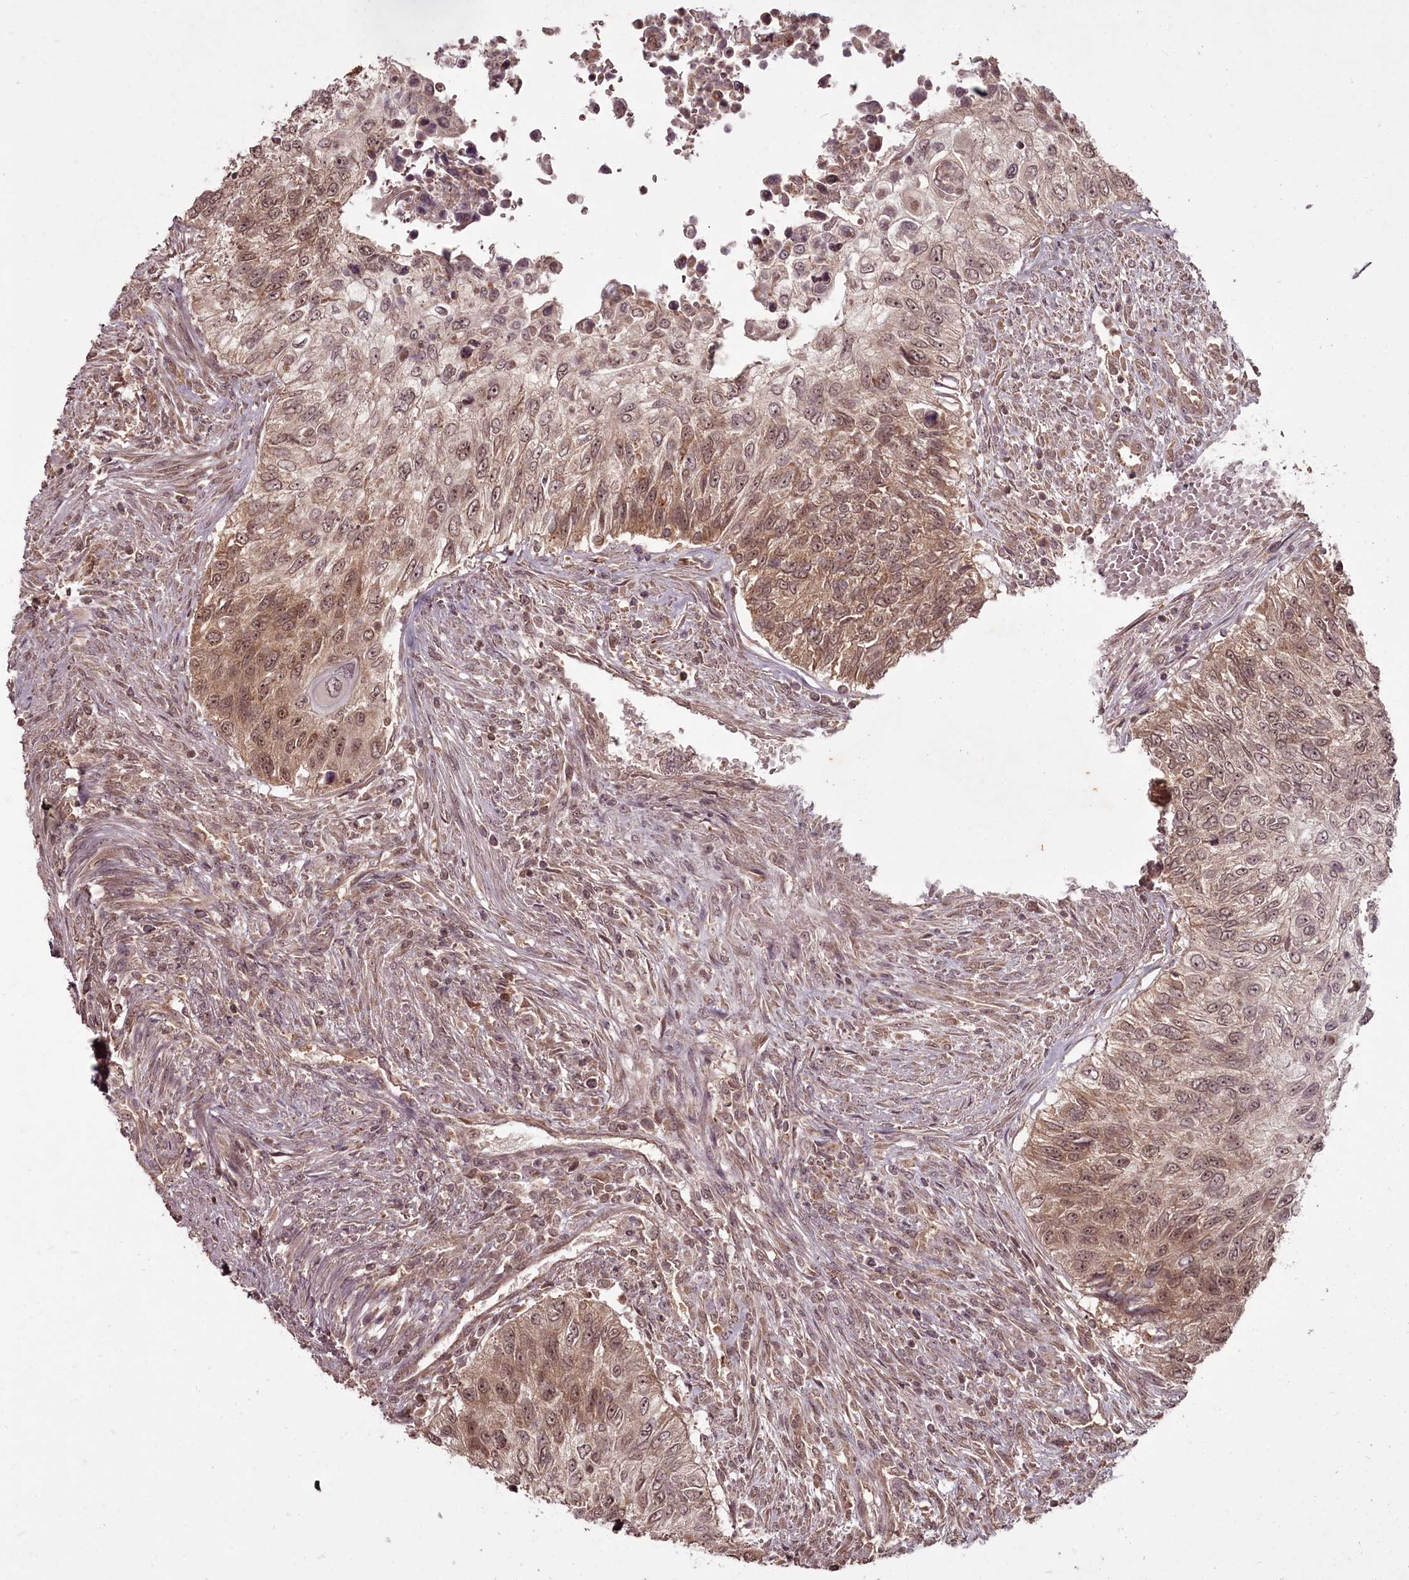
{"staining": {"intensity": "moderate", "quantity": ">75%", "location": "cytoplasmic/membranous,nuclear"}, "tissue": "urothelial cancer", "cell_type": "Tumor cells", "image_type": "cancer", "snomed": [{"axis": "morphology", "description": "Urothelial carcinoma, High grade"}, {"axis": "topography", "description": "Urinary bladder"}], "caption": "The image demonstrates staining of urothelial cancer, revealing moderate cytoplasmic/membranous and nuclear protein staining (brown color) within tumor cells.", "gene": "PCBP2", "patient": {"sex": "female", "age": 60}}